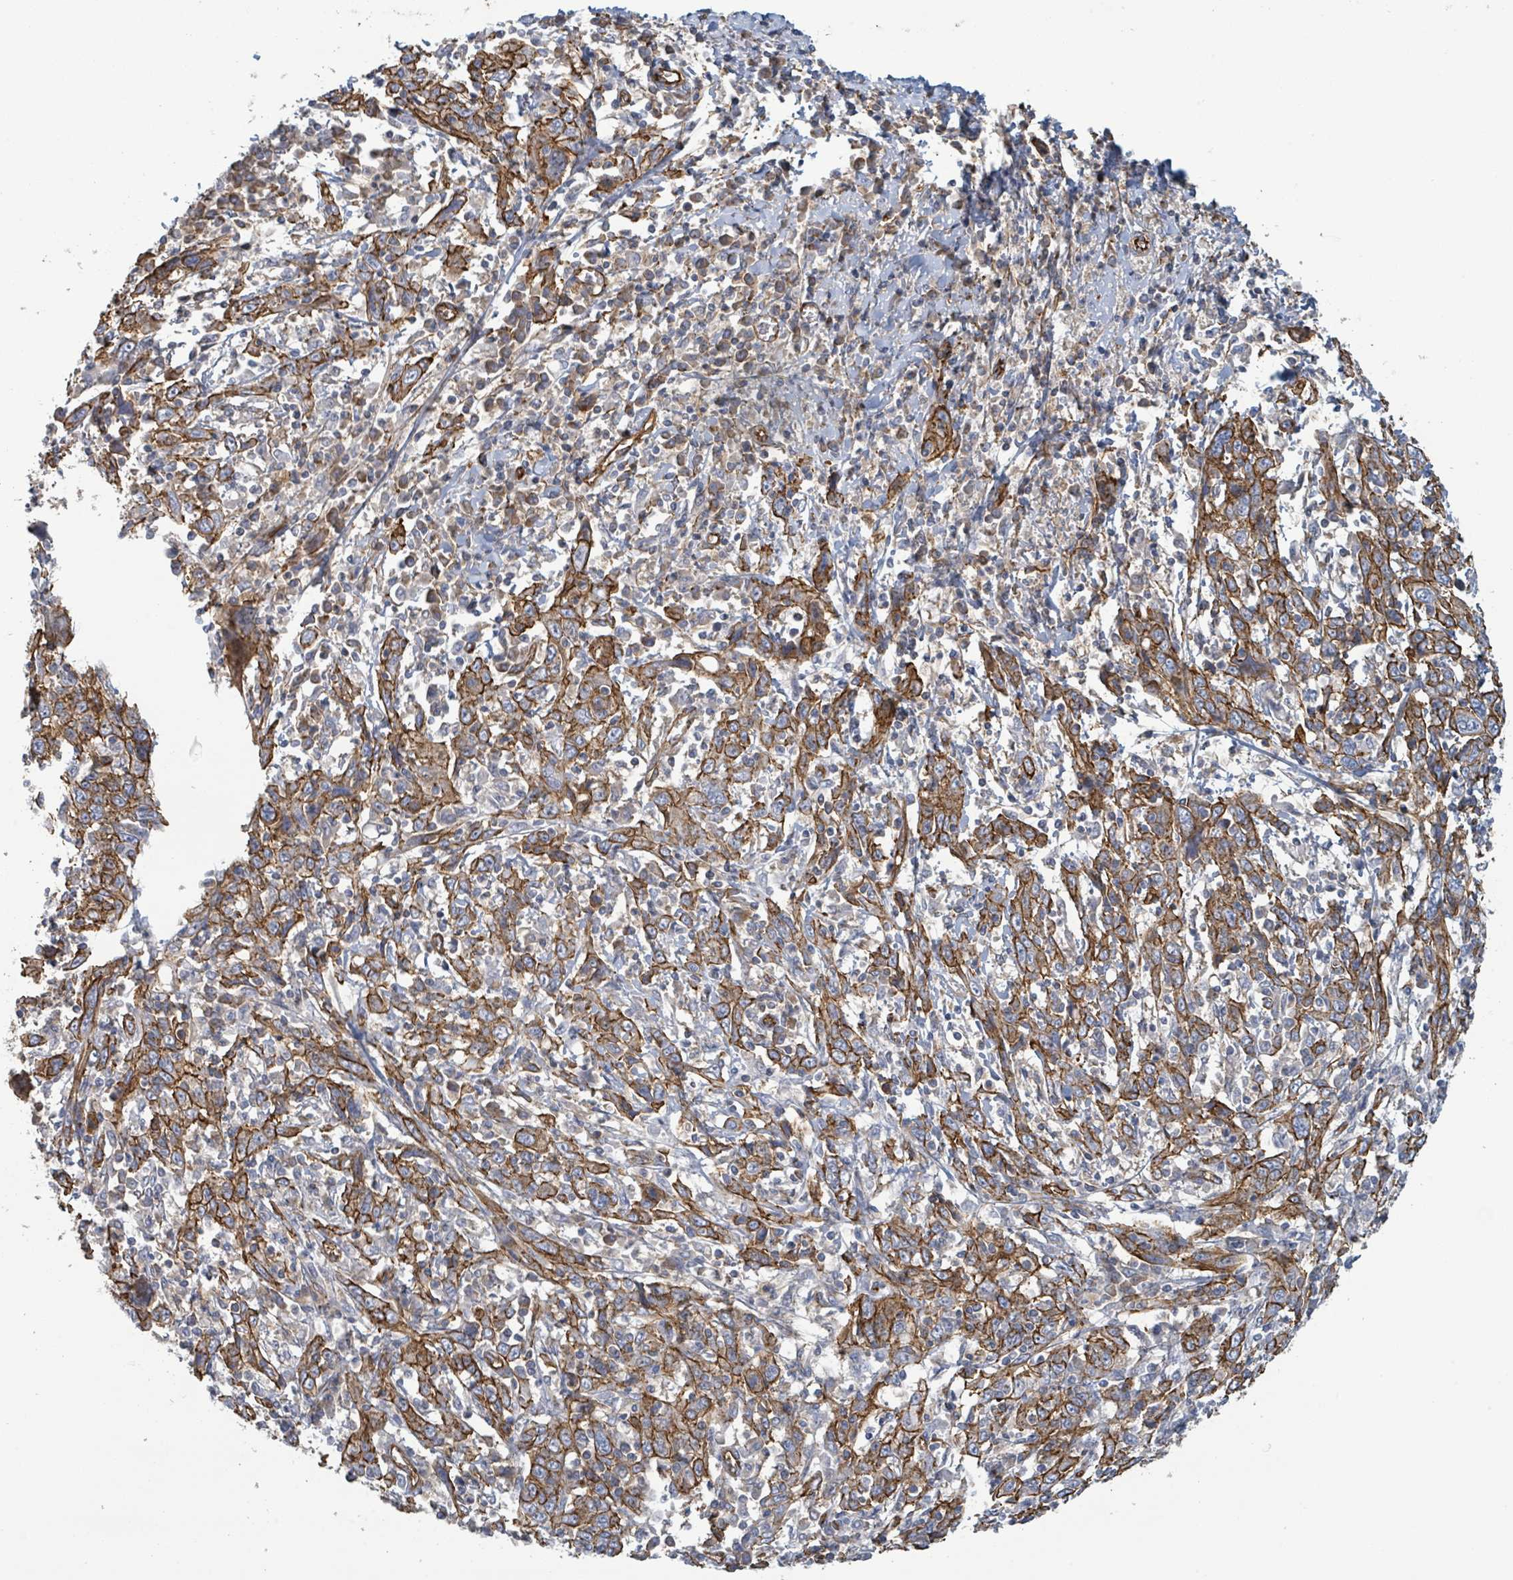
{"staining": {"intensity": "moderate", "quantity": ">75%", "location": "cytoplasmic/membranous"}, "tissue": "cervical cancer", "cell_type": "Tumor cells", "image_type": "cancer", "snomed": [{"axis": "morphology", "description": "Squamous cell carcinoma, NOS"}, {"axis": "topography", "description": "Cervix"}], "caption": "This micrograph shows squamous cell carcinoma (cervical) stained with immunohistochemistry to label a protein in brown. The cytoplasmic/membranous of tumor cells show moderate positivity for the protein. Nuclei are counter-stained blue.", "gene": "LDOC1", "patient": {"sex": "female", "age": 46}}